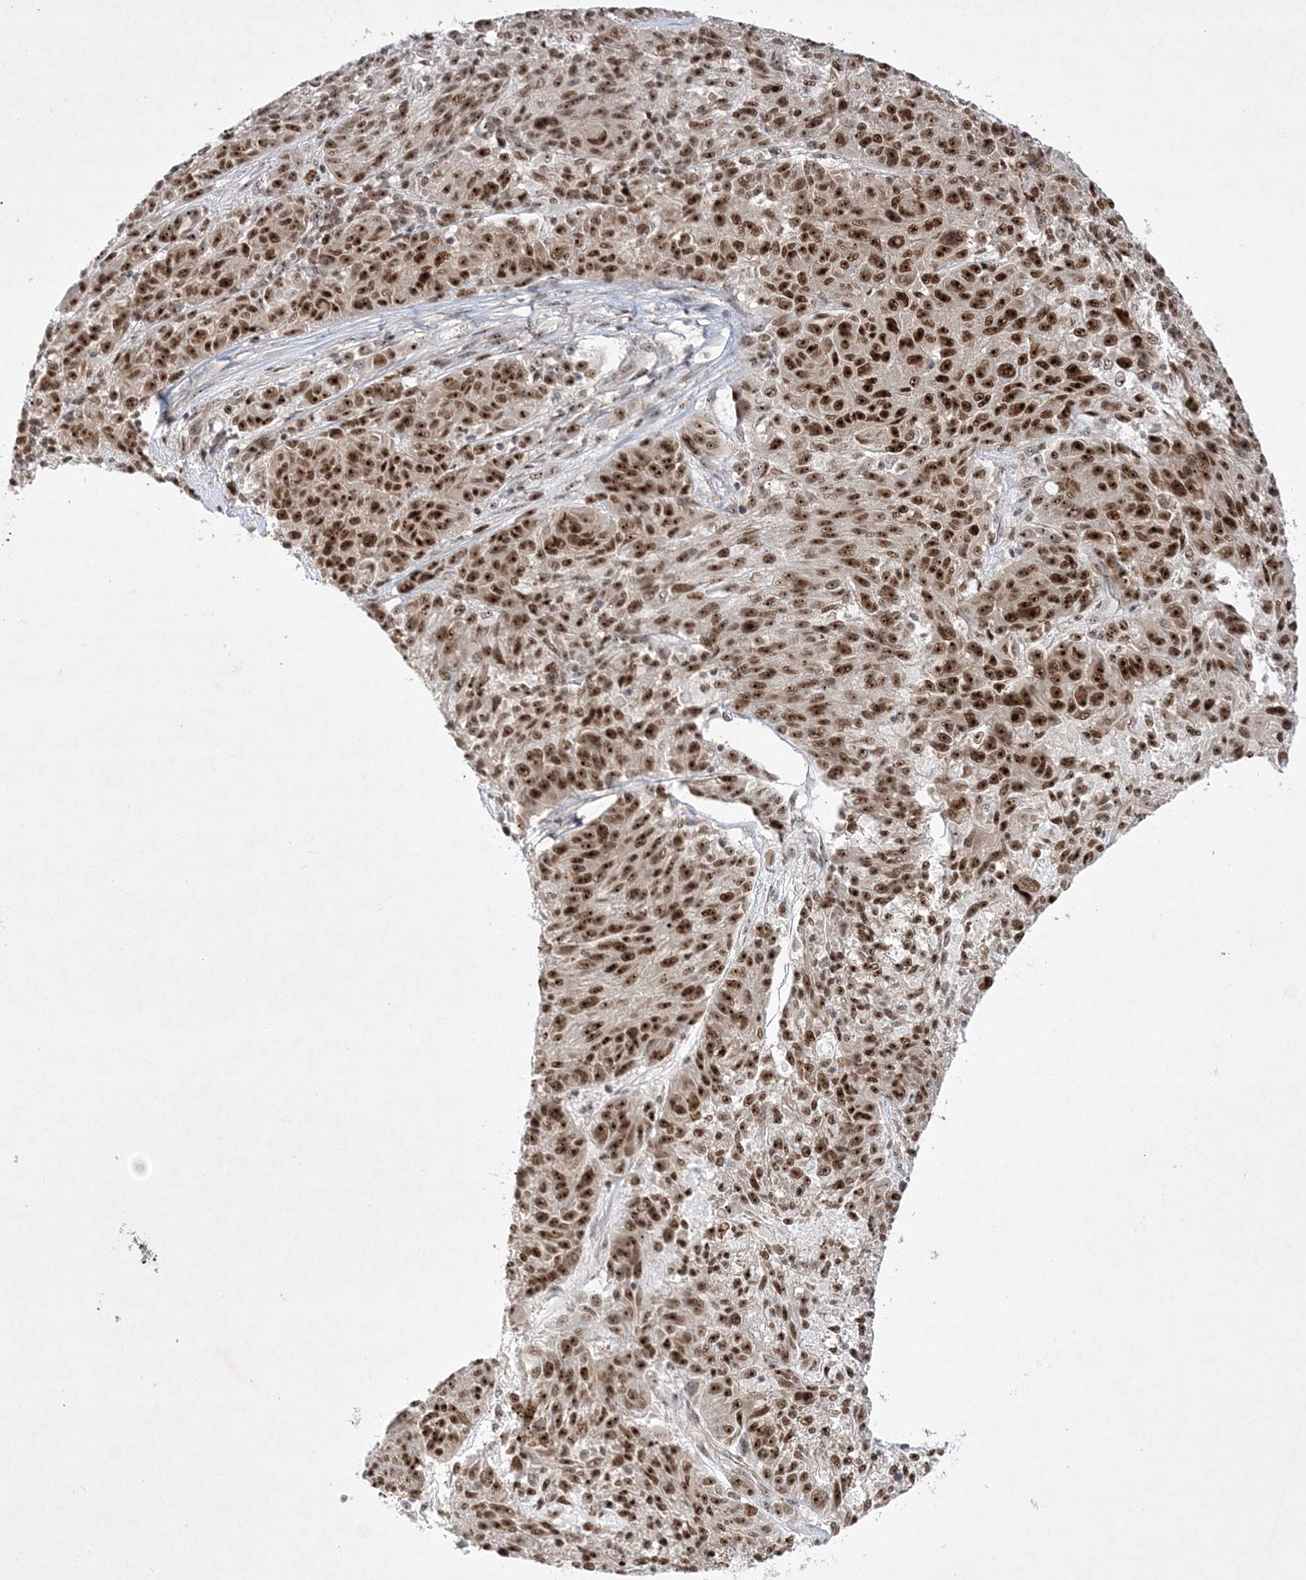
{"staining": {"intensity": "strong", "quantity": ">75%", "location": "nuclear"}, "tissue": "melanoma", "cell_type": "Tumor cells", "image_type": "cancer", "snomed": [{"axis": "morphology", "description": "Malignant melanoma, NOS"}, {"axis": "topography", "description": "Skin"}], "caption": "Human melanoma stained with a protein marker displays strong staining in tumor cells.", "gene": "NPM3", "patient": {"sex": "male", "age": 53}}